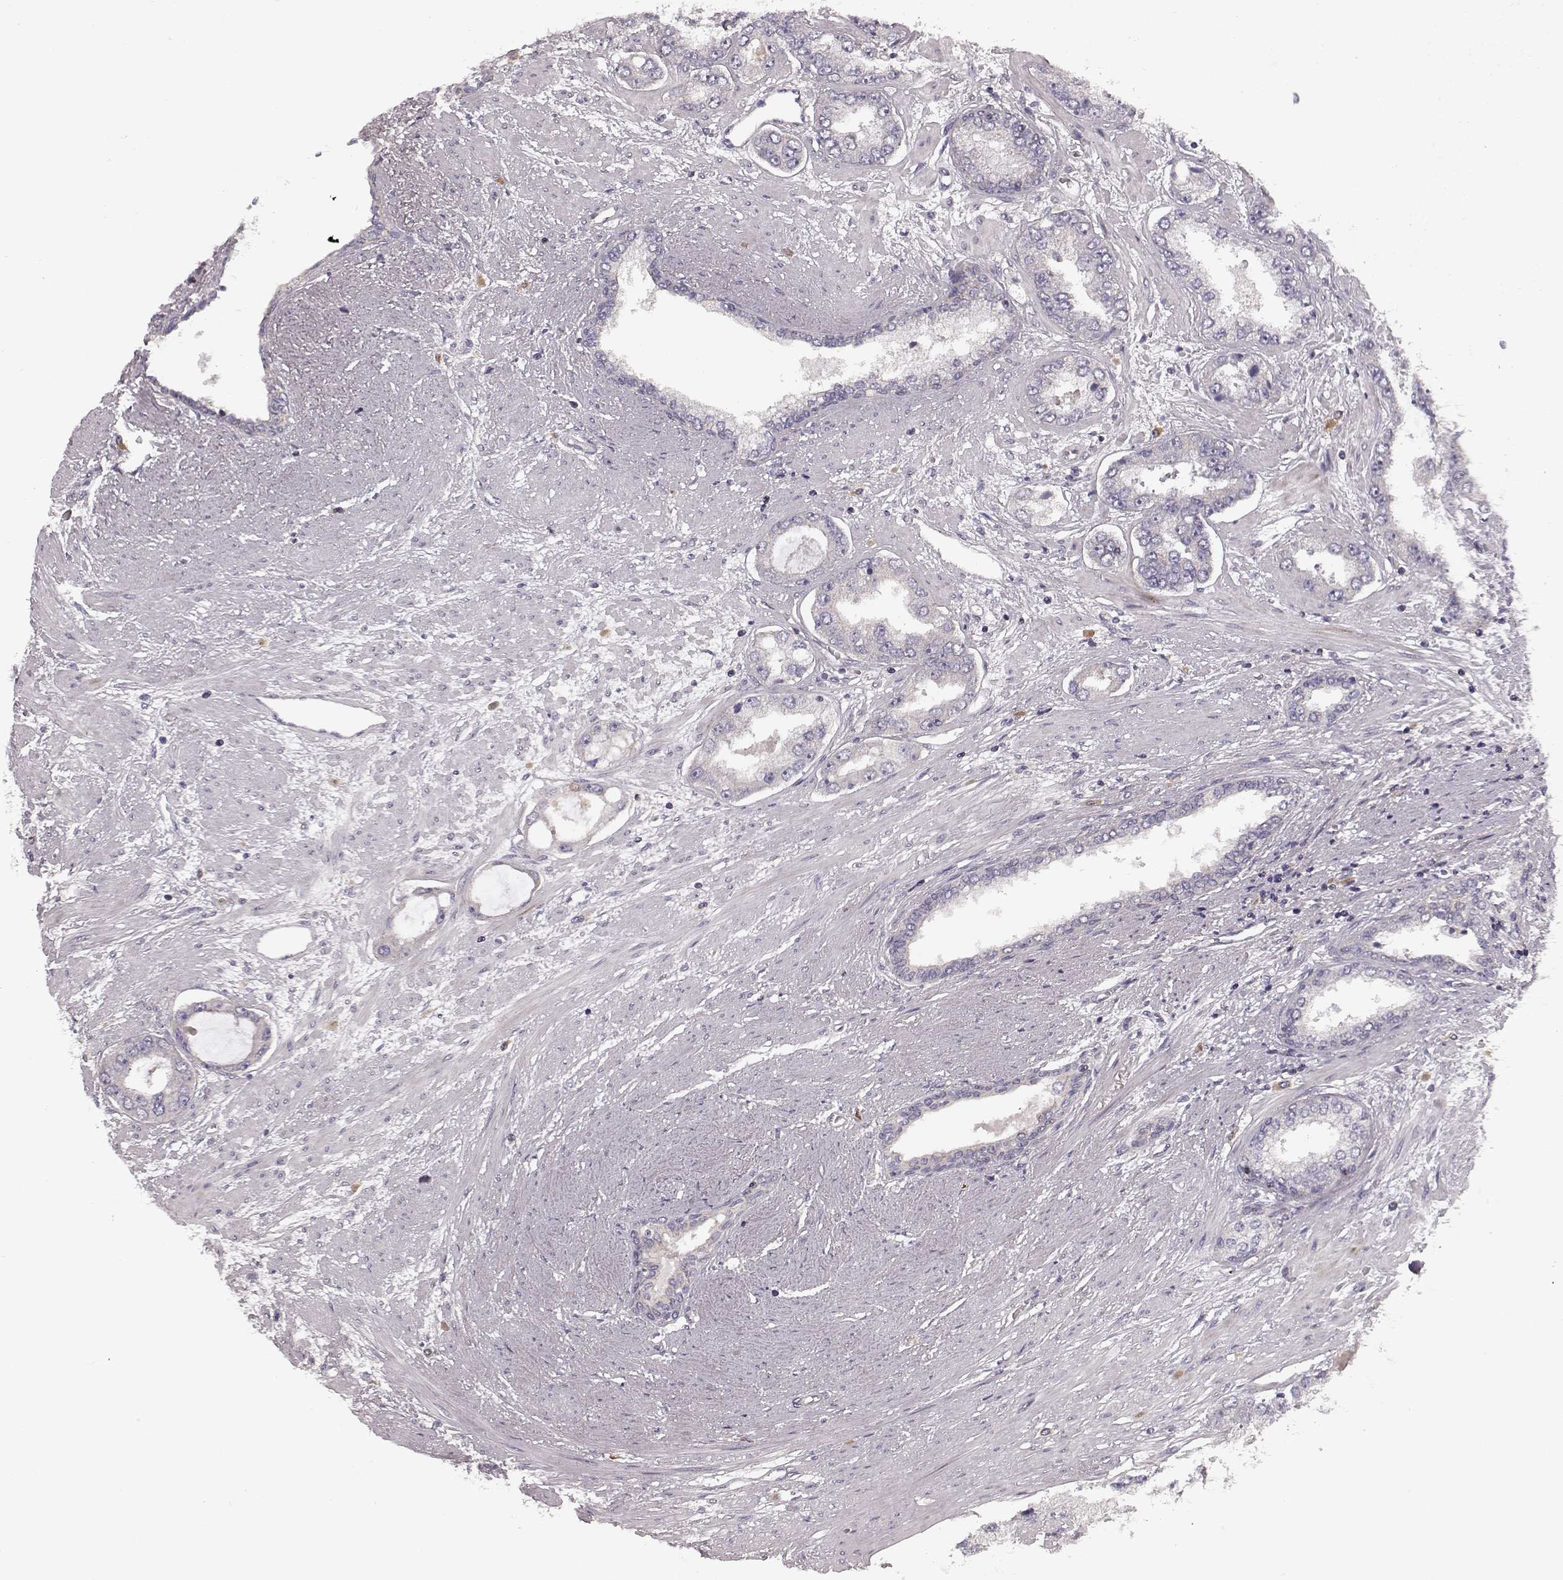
{"staining": {"intensity": "negative", "quantity": "none", "location": "none"}, "tissue": "prostate cancer", "cell_type": "Tumor cells", "image_type": "cancer", "snomed": [{"axis": "morphology", "description": "Adenocarcinoma, Low grade"}, {"axis": "topography", "description": "Prostate"}], "caption": "High magnification brightfield microscopy of prostate cancer stained with DAB (brown) and counterstained with hematoxylin (blue): tumor cells show no significant staining.", "gene": "SLC22A18", "patient": {"sex": "male", "age": 60}}